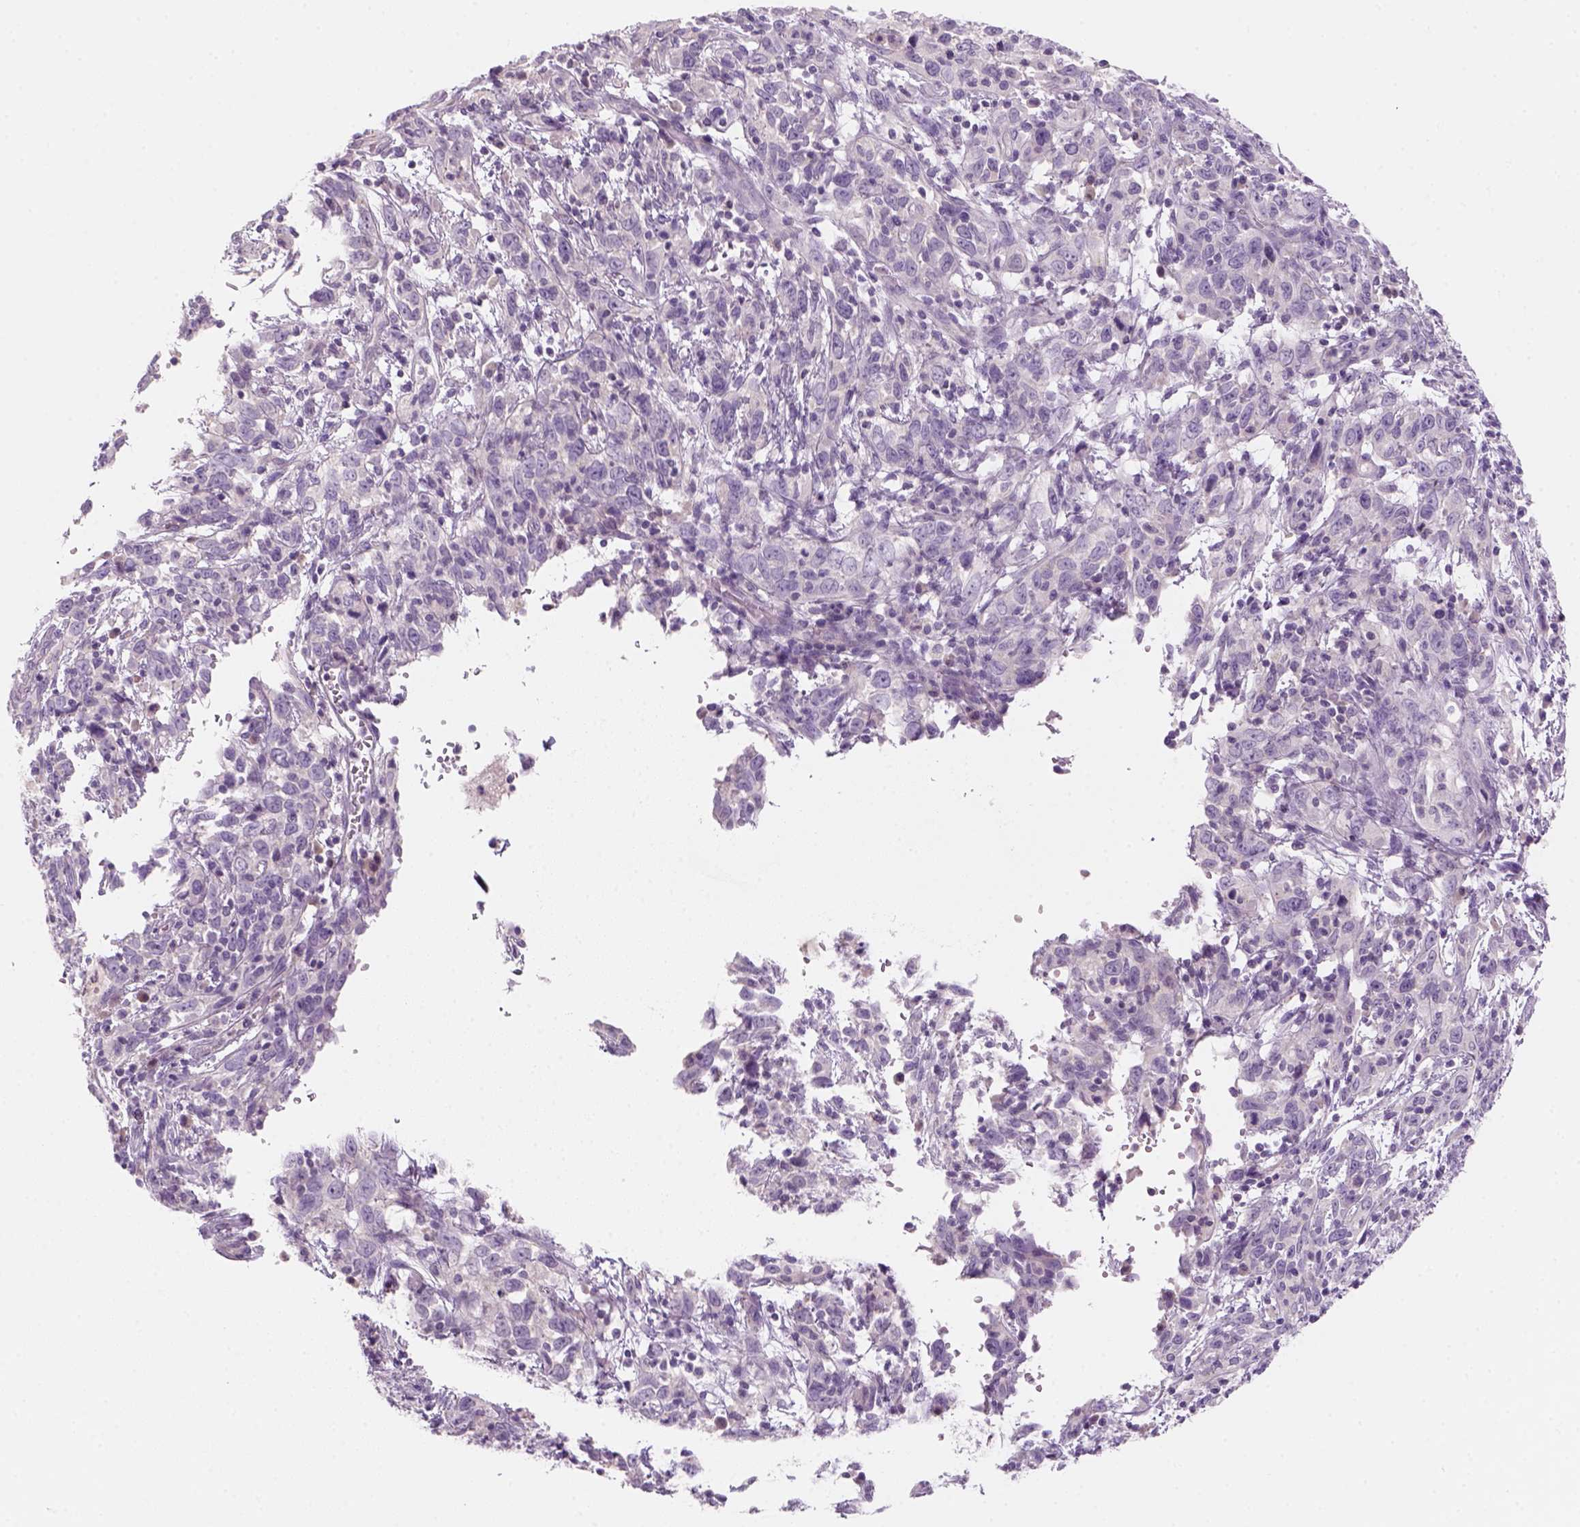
{"staining": {"intensity": "negative", "quantity": "none", "location": "none"}, "tissue": "cervical cancer", "cell_type": "Tumor cells", "image_type": "cancer", "snomed": [{"axis": "morphology", "description": "Adenocarcinoma, NOS"}, {"axis": "topography", "description": "Cervix"}], "caption": "Immunohistochemistry photomicrograph of neoplastic tissue: human adenocarcinoma (cervical) stained with DAB shows no significant protein expression in tumor cells.", "gene": "KRT25", "patient": {"sex": "female", "age": 40}}